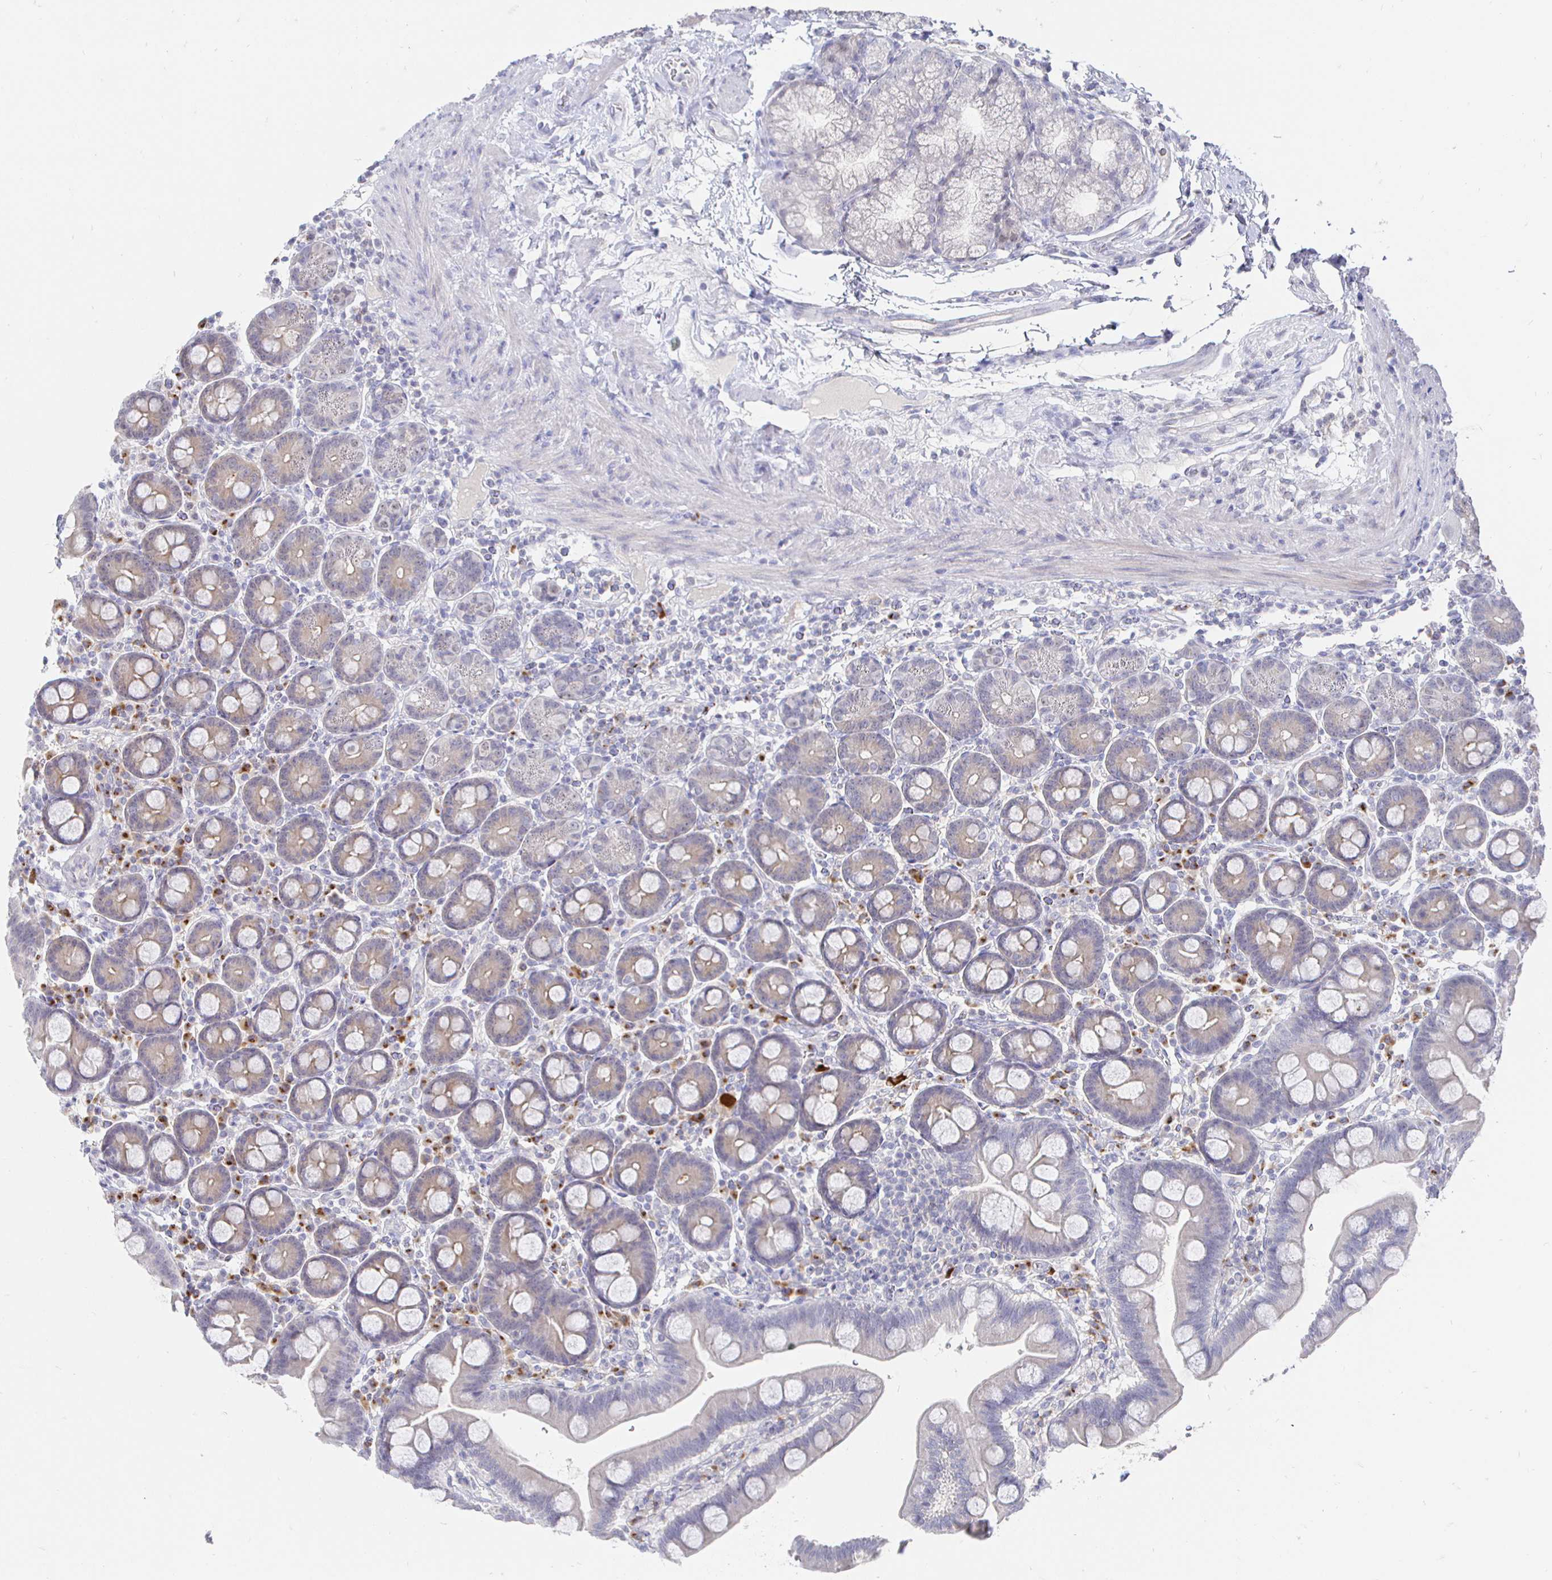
{"staining": {"intensity": "negative", "quantity": "none", "location": "none"}, "tissue": "duodenum", "cell_type": "Glandular cells", "image_type": "normal", "snomed": [{"axis": "morphology", "description": "Normal tissue, NOS"}, {"axis": "topography", "description": "Duodenum"}], "caption": "Glandular cells show no significant staining in normal duodenum. The staining was performed using DAB (3,3'-diaminobenzidine) to visualize the protein expression in brown, while the nuclei were stained in blue with hematoxylin (Magnification: 20x).", "gene": "LRRC23", "patient": {"sex": "male", "age": 59}}